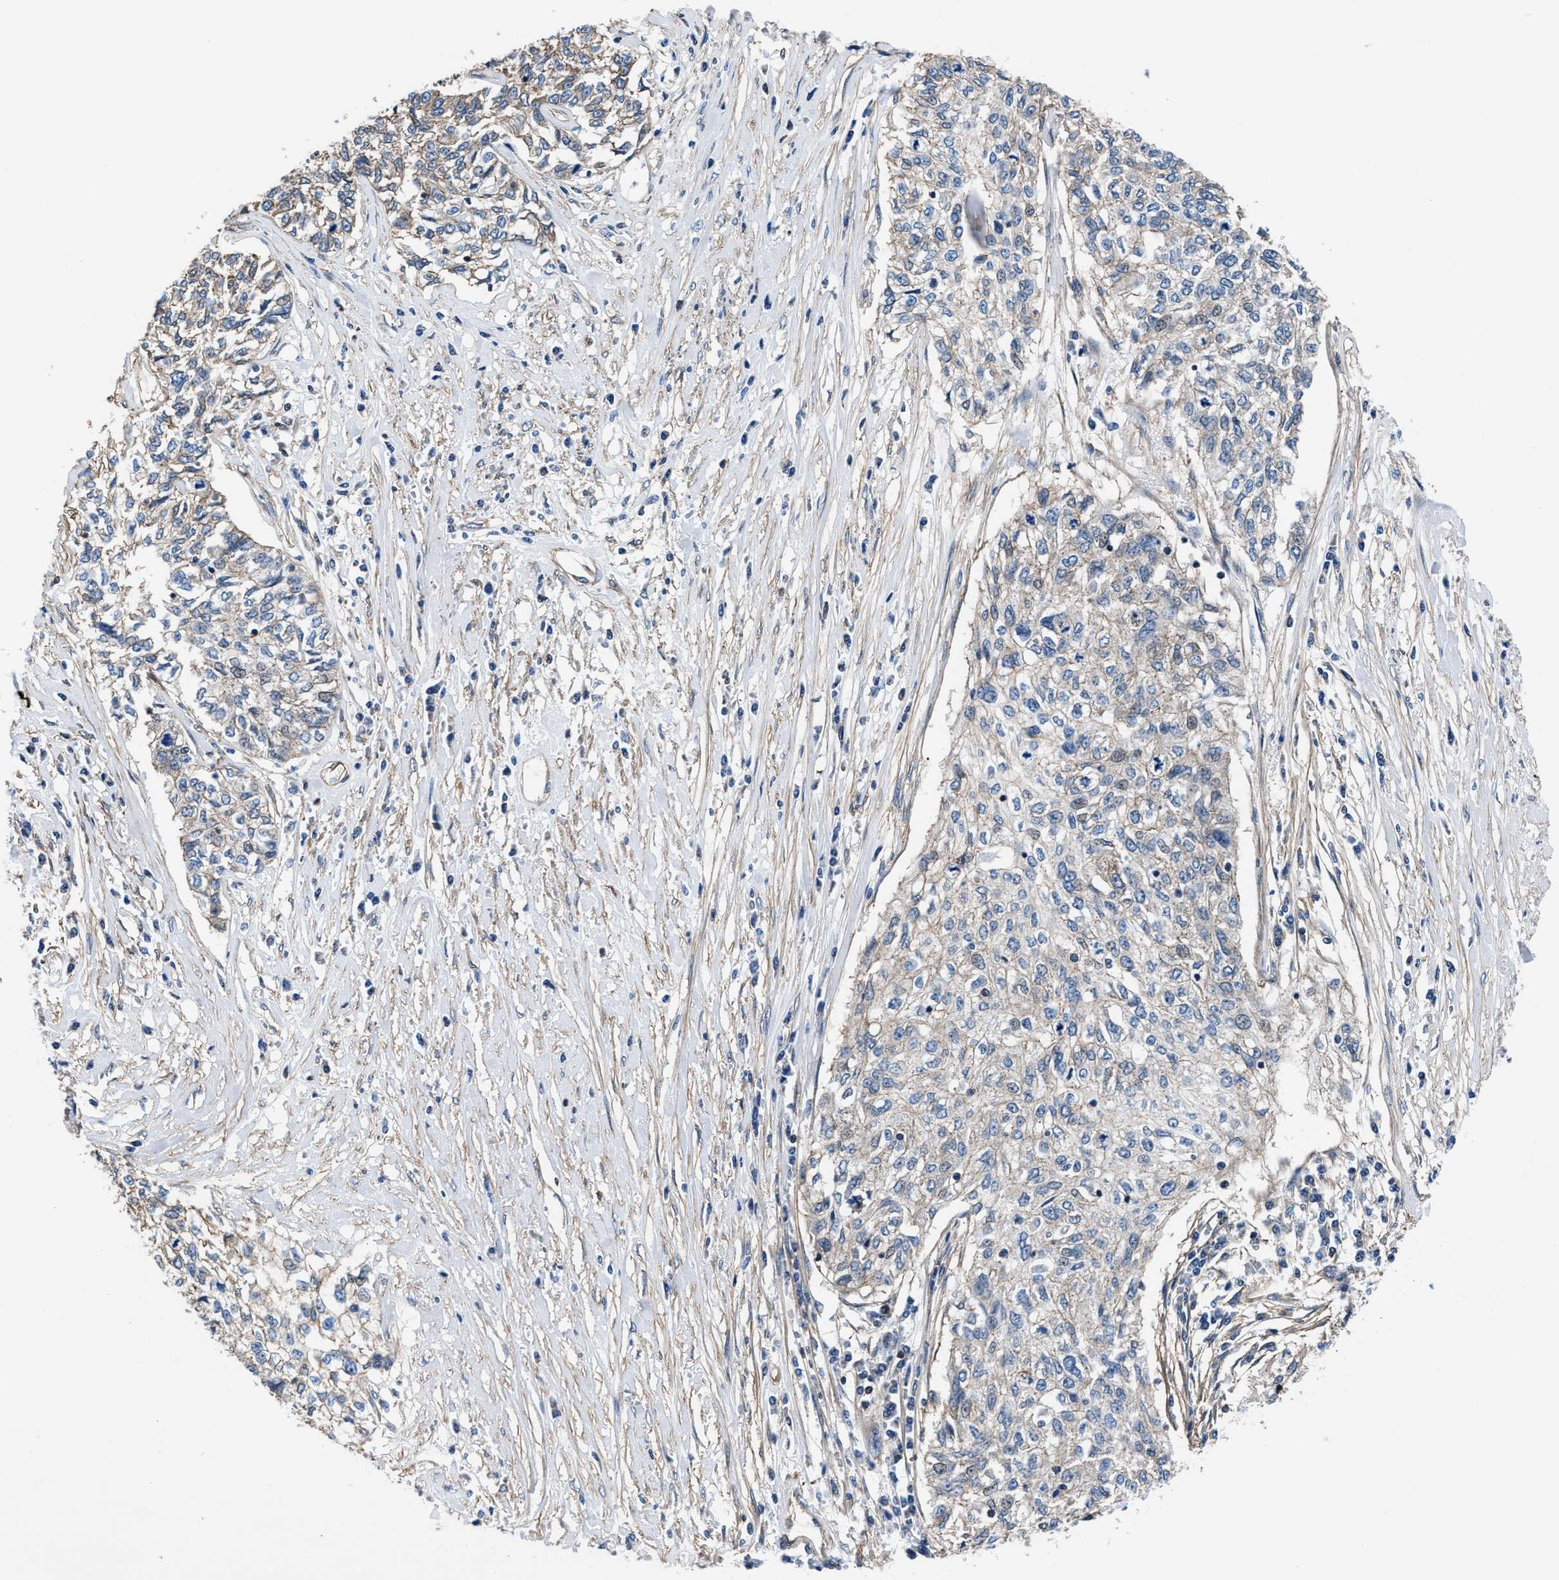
{"staining": {"intensity": "weak", "quantity": ">75%", "location": "cytoplasmic/membranous"}, "tissue": "cervical cancer", "cell_type": "Tumor cells", "image_type": "cancer", "snomed": [{"axis": "morphology", "description": "Squamous cell carcinoma, NOS"}, {"axis": "topography", "description": "Cervix"}], "caption": "A high-resolution histopathology image shows IHC staining of cervical cancer (squamous cell carcinoma), which displays weak cytoplasmic/membranous positivity in about >75% of tumor cells.", "gene": "NKTR", "patient": {"sex": "female", "age": 57}}